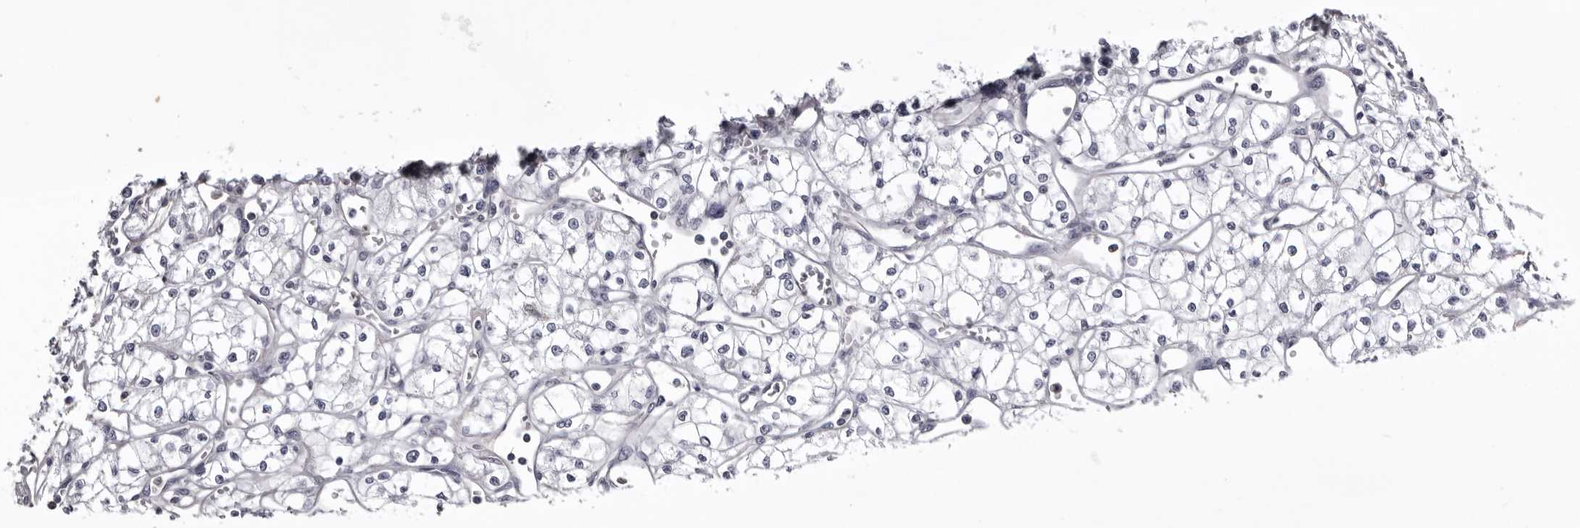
{"staining": {"intensity": "negative", "quantity": "none", "location": "none"}, "tissue": "renal cancer", "cell_type": "Tumor cells", "image_type": "cancer", "snomed": [{"axis": "morphology", "description": "Adenocarcinoma, NOS"}, {"axis": "topography", "description": "Kidney"}], "caption": "Tumor cells show no significant positivity in renal cancer (adenocarcinoma).", "gene": "LAD1", "patient": {"sex": "male", "age": 59}}